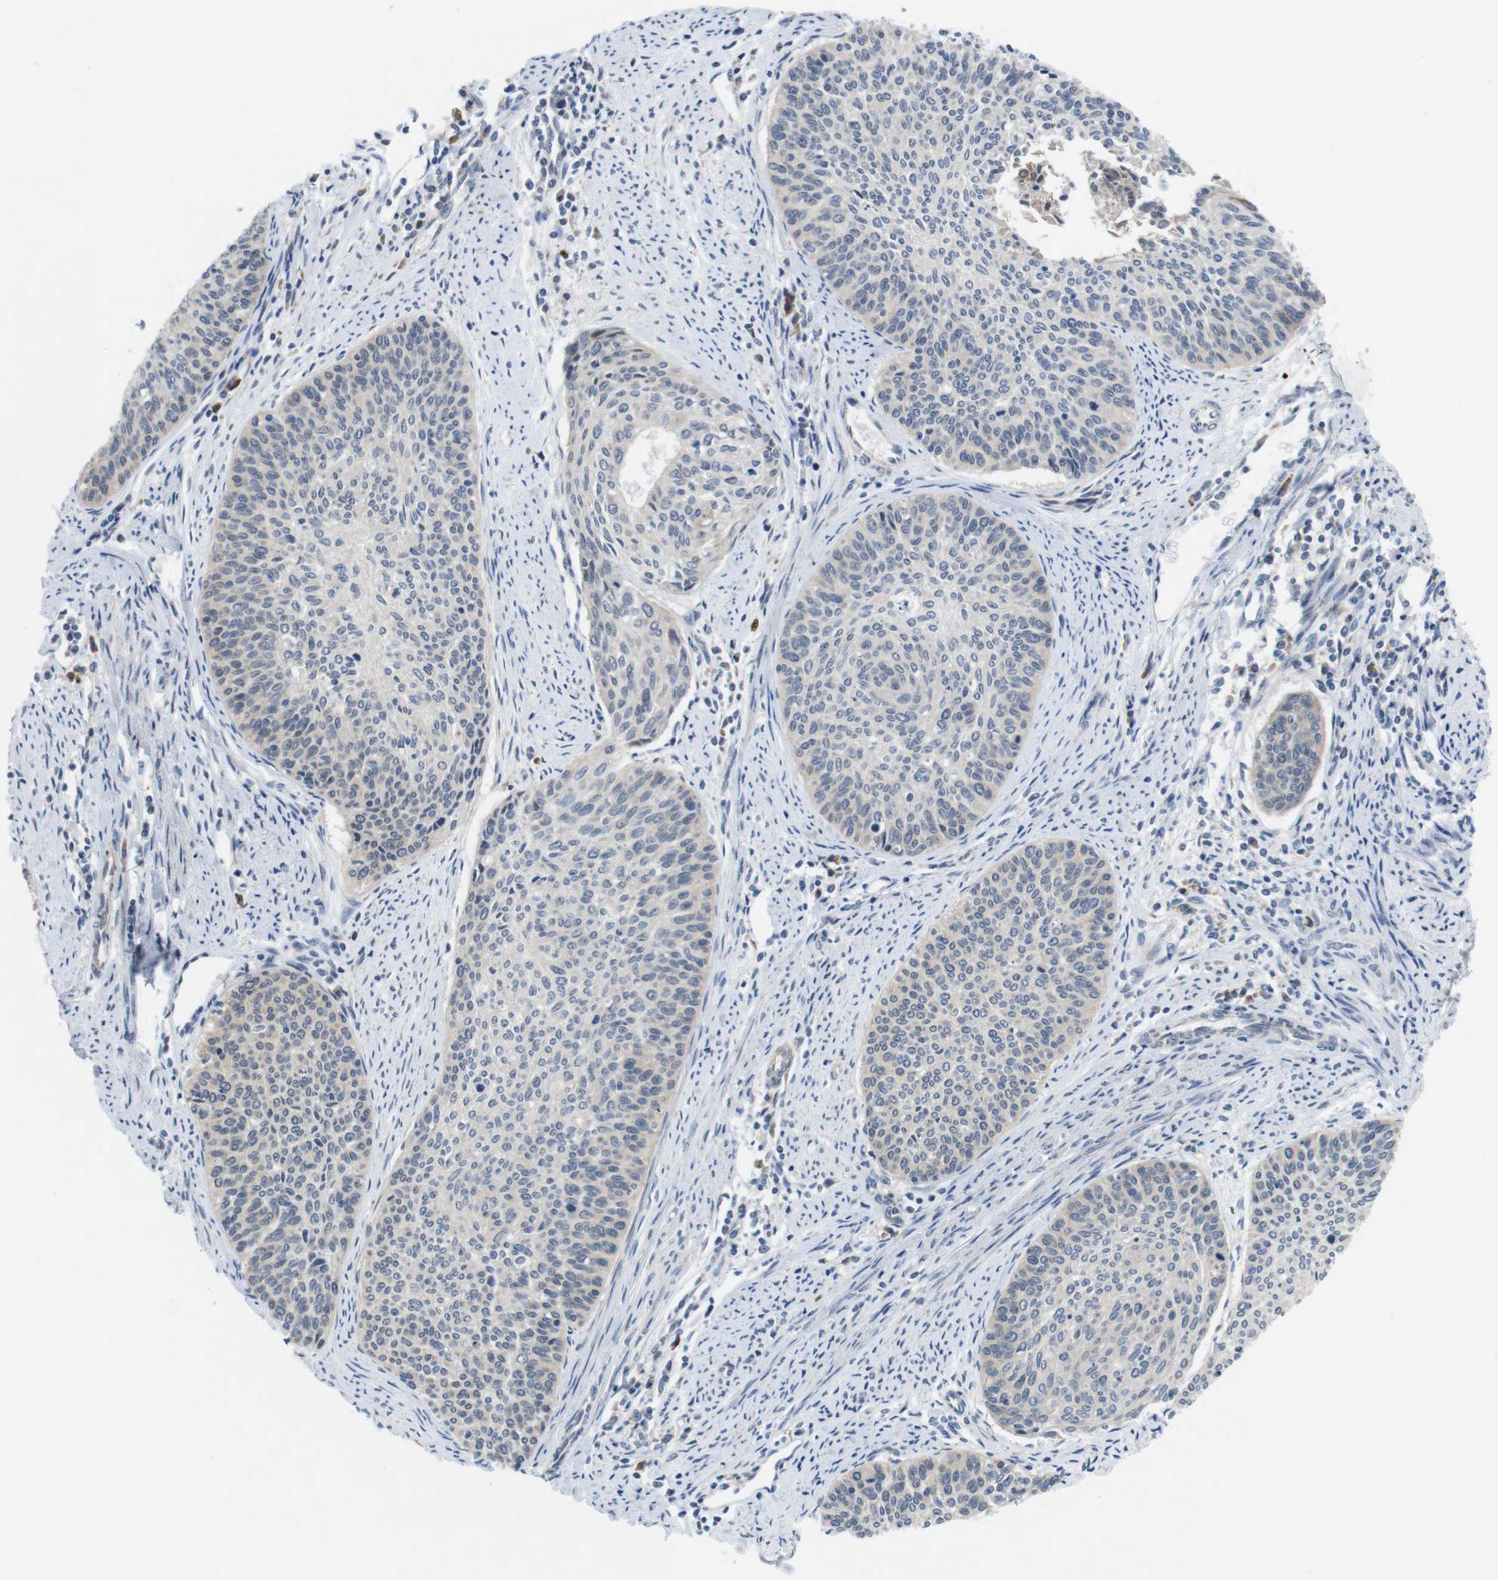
{"staining": {"intensity": "weak", "quantity": ">75%", "location": "cytoplasmic/membranous"}, "tissue": "cervical cancer", "cell_type": "Tumor cells", "image_type": "cancer", "snomed": [{"axis": "morphology", "description": "Squamous cell carcinoma, NOS"}, {"axis": "topography", "description": "Cervix"}], "caption": "This histopathology image demonstrates cervical cancer stained with immunohistochemistry to label a protein in brown. The cytoplasmic/membranous of tumor cells show weak positivity for the protein. Nuclei are counter-stained blue.", "gene": "JAK1", "patient": {"sex": "female", "age": 55}}